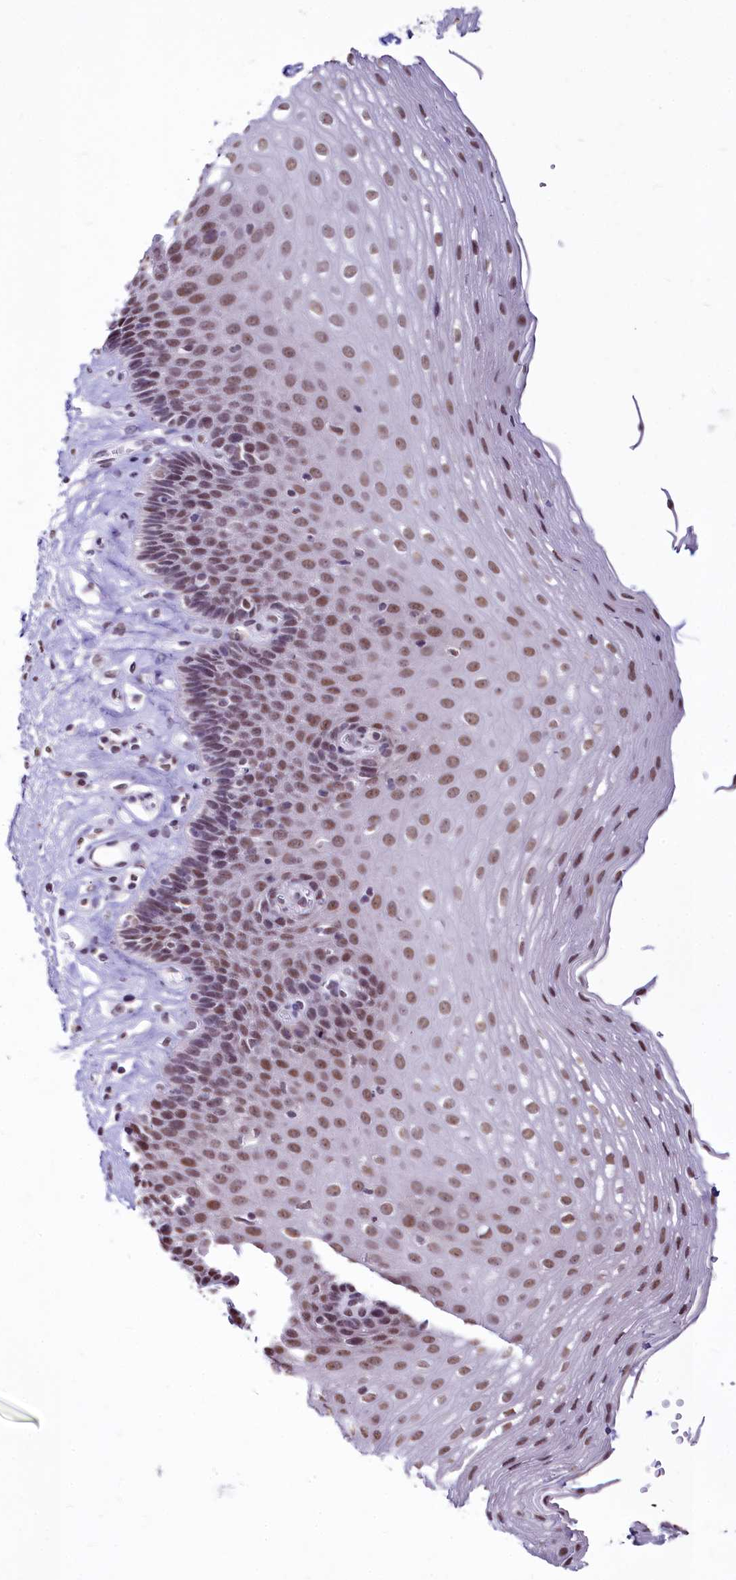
{"staining": {"intensity": "moderate", "quantity": "25%-75%", "location": "nuclear"}, "tissue": "esophagus", "cell_type": "Squamous epithelial cells", "image_type": "normal", "snomed": [{"axis": "morphology", "description": "Normal tissue, NOS"}, {"axis": "topography", "description": "Esophagus"}], "caption": "Immunohistochemical staining of benign esophagus demonstrates moderate nuclear protein staining in about 25%-75% of squamous epithelial cells.", "gene": "PARPBP", "patient": {"sex": "female", "age": 66}}